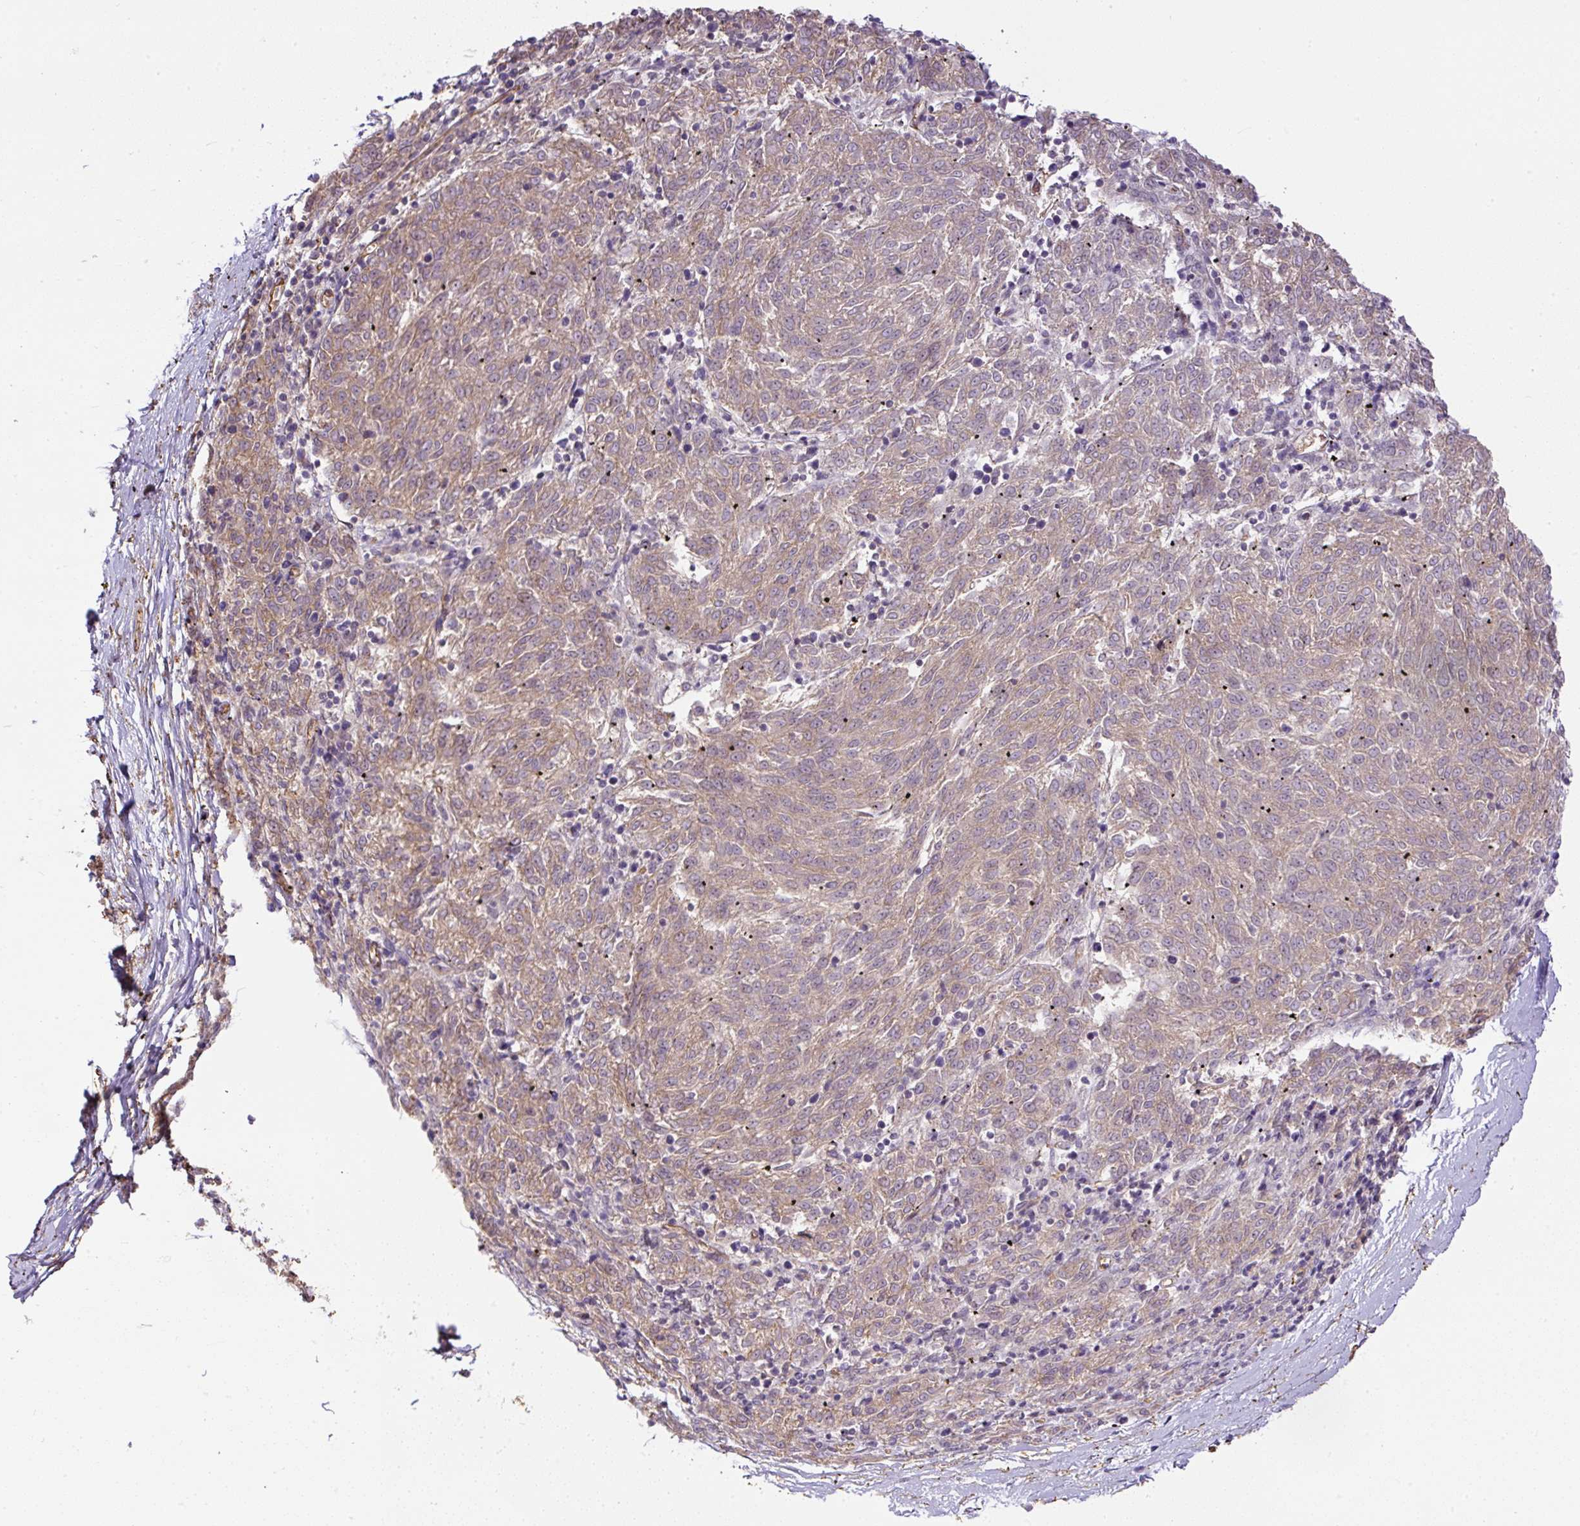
{"staining": {"intensity": "weak", "quantity": ">75%", "location": "cytoplasmic/membranous"}, "tissue": "melanoma", "cell_type": "Tumor cells", "image_type": "cancer", "snomed": [{"axis": "morphology", "description": "Malignant melanoma, NOS"}, {"axis": "topography", "description": "Skin"}], "caption": "Protein staining by IHC reveals weak cytoplasmic/membranous staining in about >75% of tumor cells in malignant melanoma. Nuclei are stained in blue.", "gene": "B3GALT5", "patient": {"sex": "female", "age": 72}}